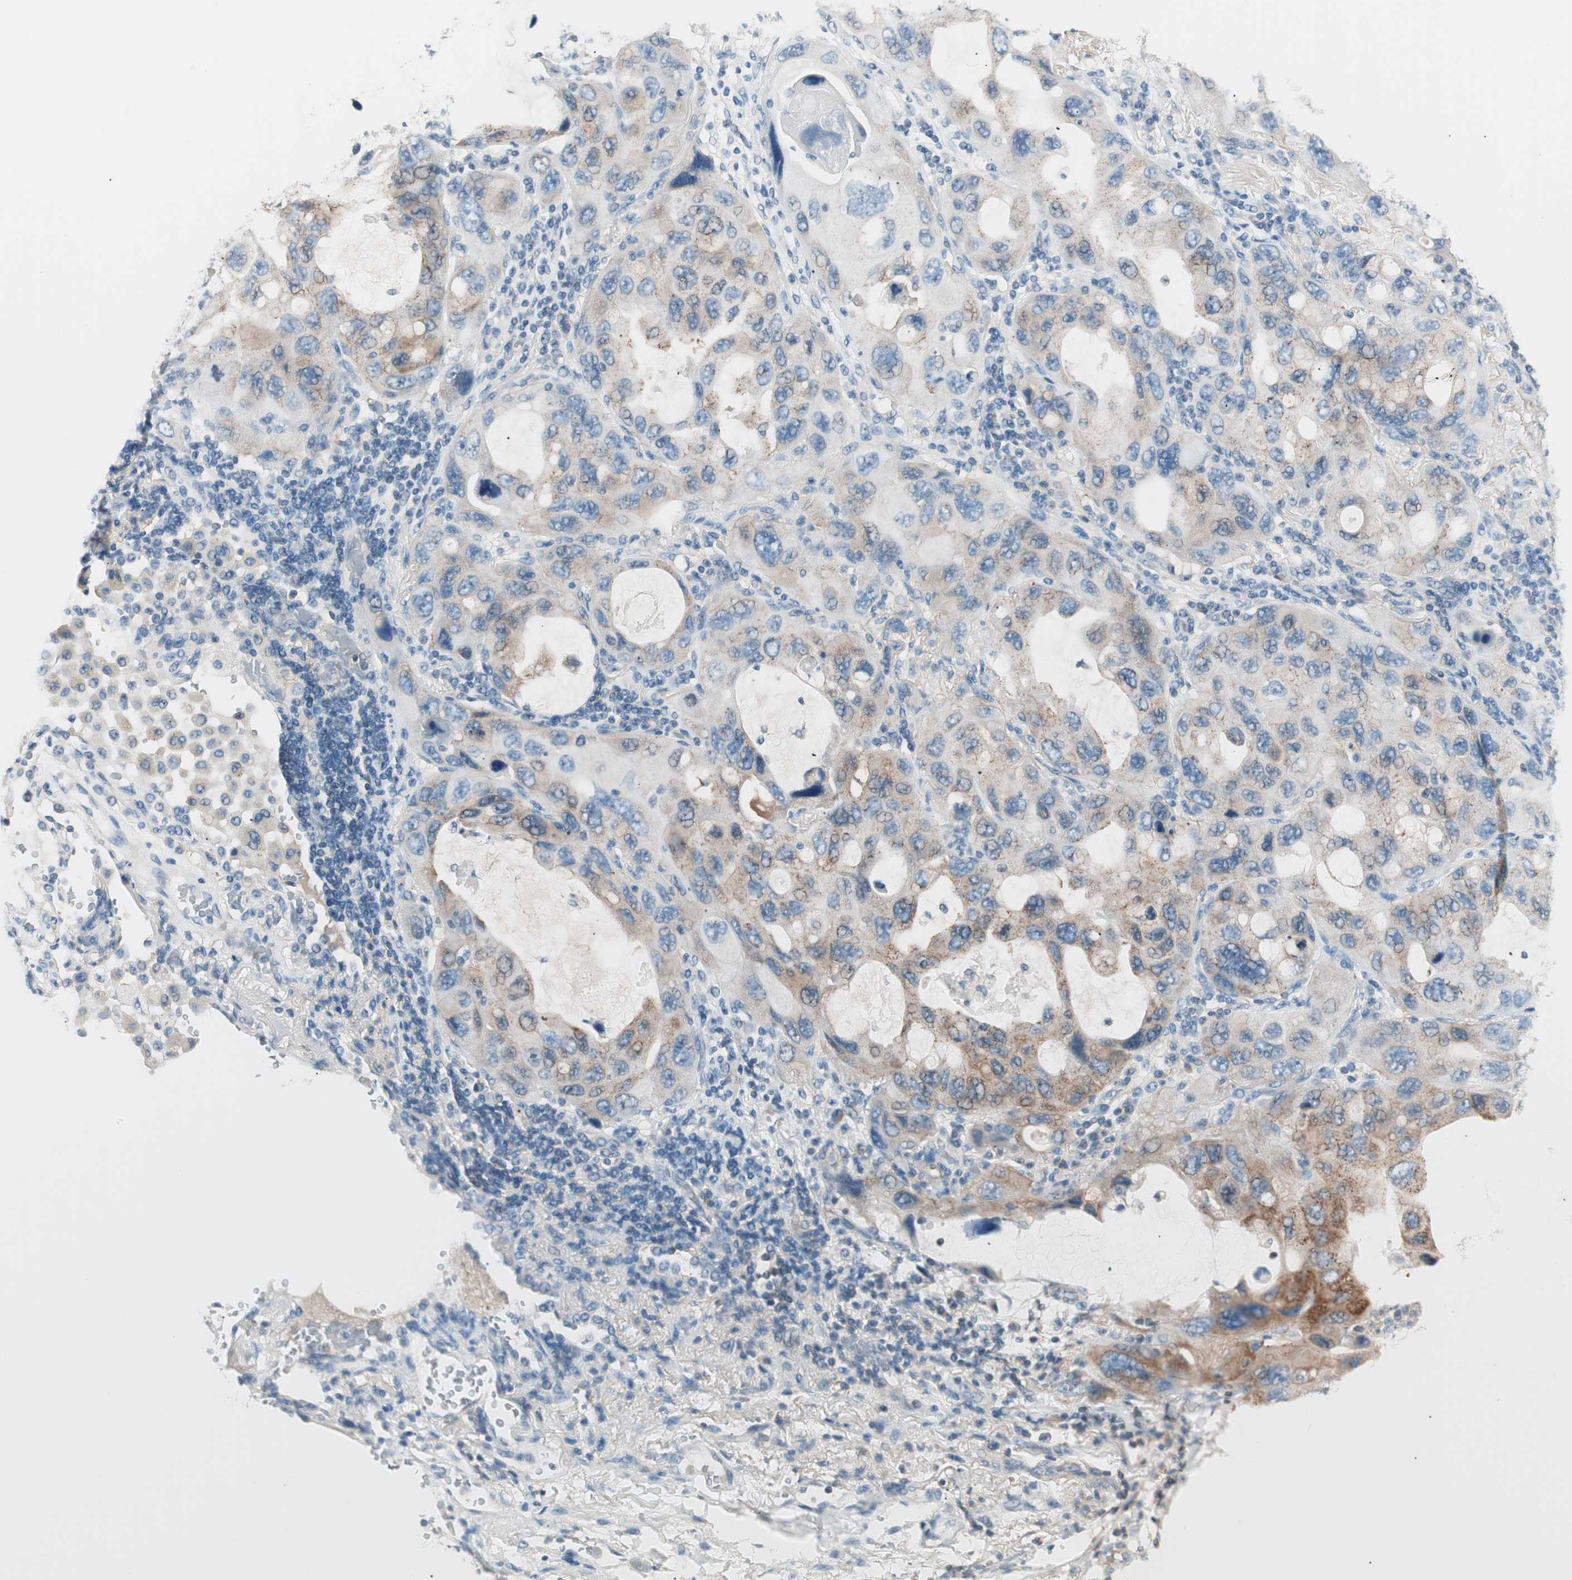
{"staining": {"intensity": "weak", "quantity": "25%-75%", "location": "cytoplasmic/membranous"}, "tissue": "lung cancer", "cell_type": "Tumor cells", "image_type": "cancer", "snomed": [{"axis": "morphology", "description": "Squamous cell carcinoma, NOS"}, {"axis": "topography", "description": "Lung"}], "caption": "Lung squamous cell carcinoma stained for a protein (brown) demonstrates weak cytoplasmic/membranous positive staining in about 25%-75% of tumor cells.", "gene": "RAD54B", "patient": {"sex": "female", "age": 73}}